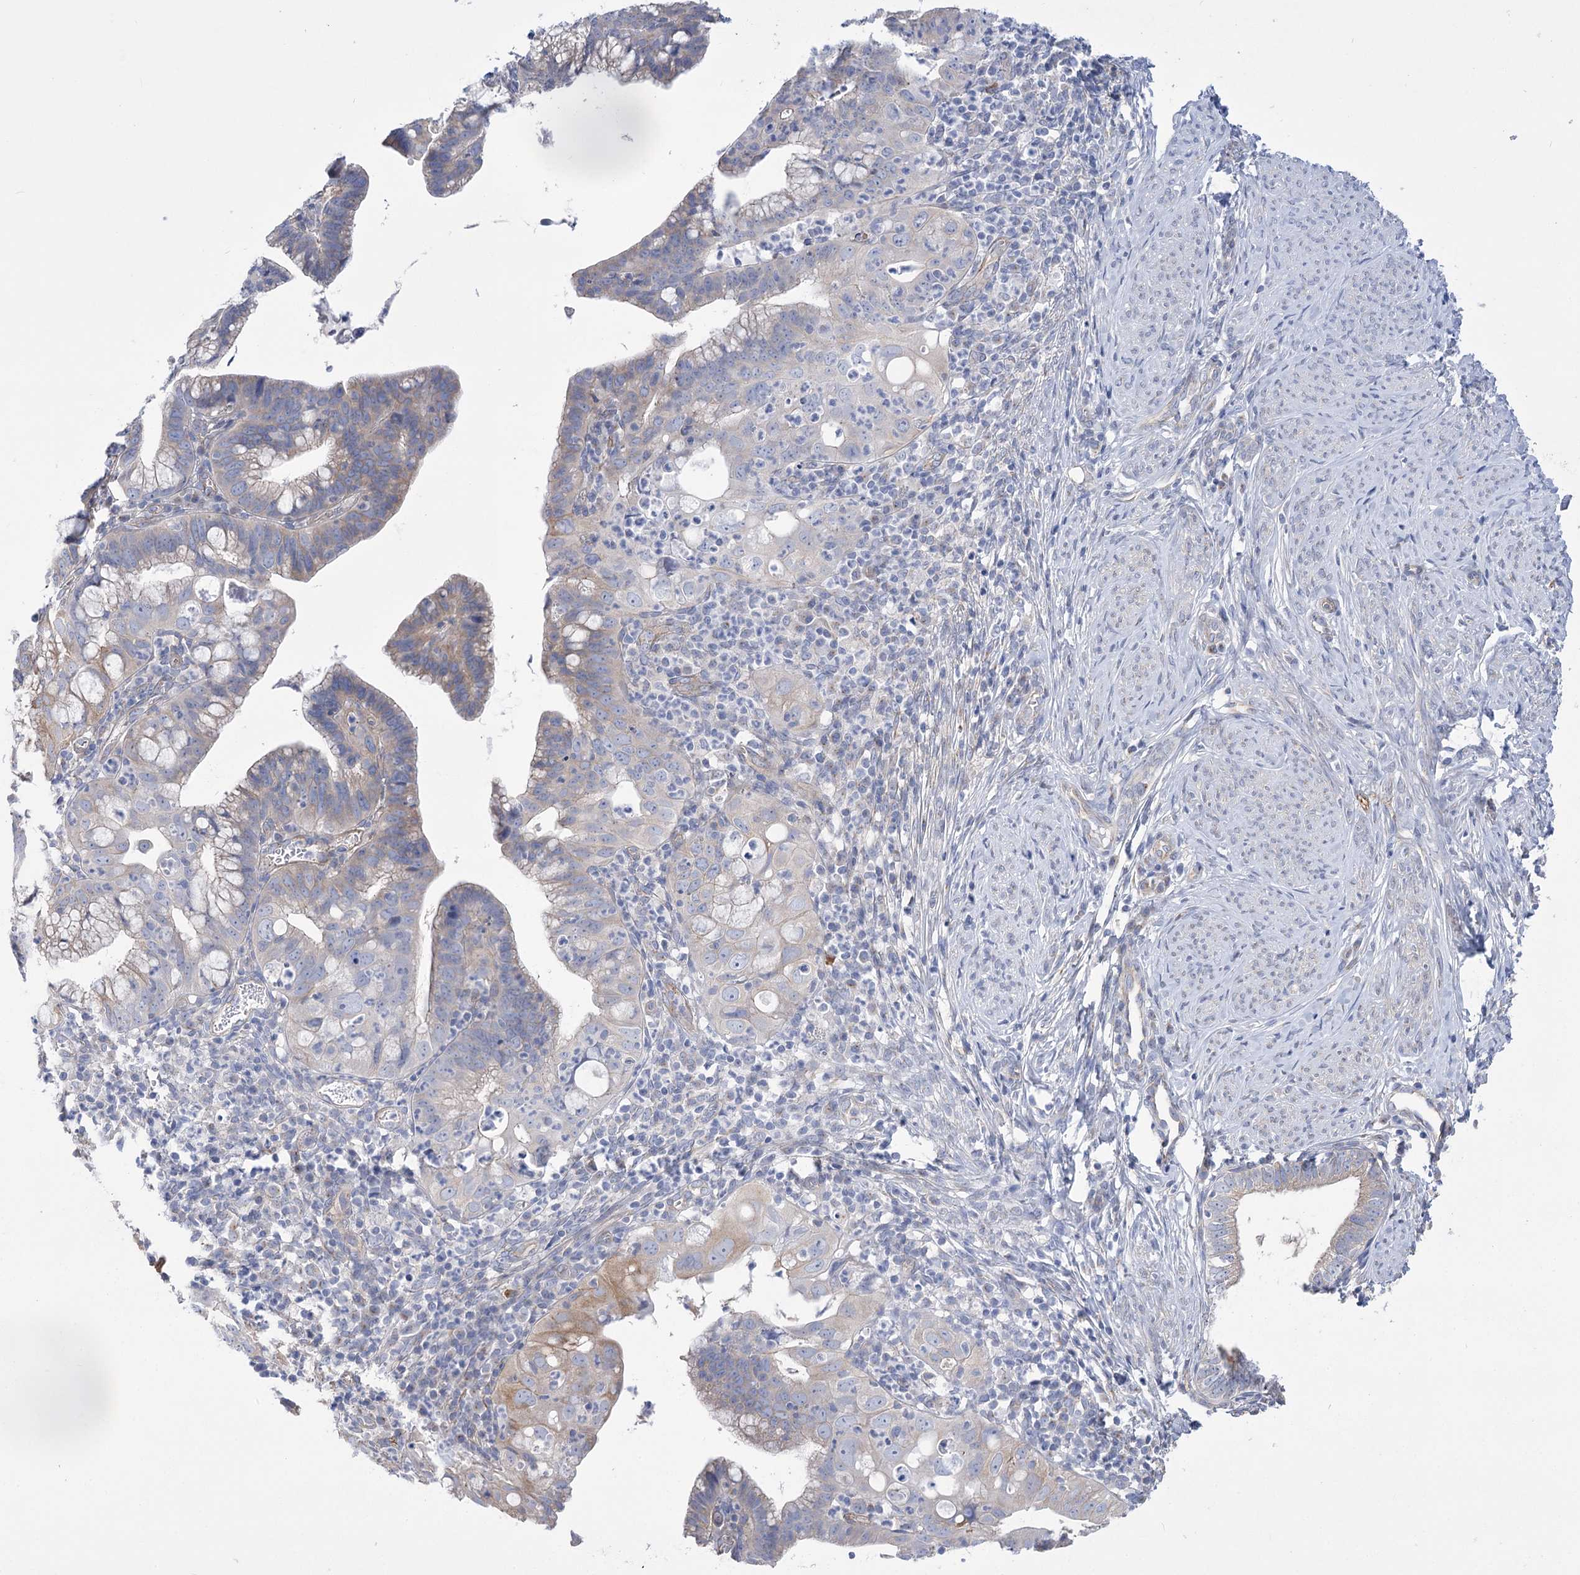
{"staining": {"intensity": "weak", "quantity": "<25%", "location": "cytoplasmic/membranous"}, "tissue": "cervical cancer", "cell_type": "Tumor cells", "image_type": "cancer", "snomed": [{"axis": "morphology", "description": "Adenocarcinoma, NOS"}, {"axis": "topography", "description": "Cervix"}], "caption": "An image of human cervical cancer (adenocarcinoma) is negative for staining in tumor cells.", "gene": "LRRC34", "patient": {"sex": "female", "age": 36}}